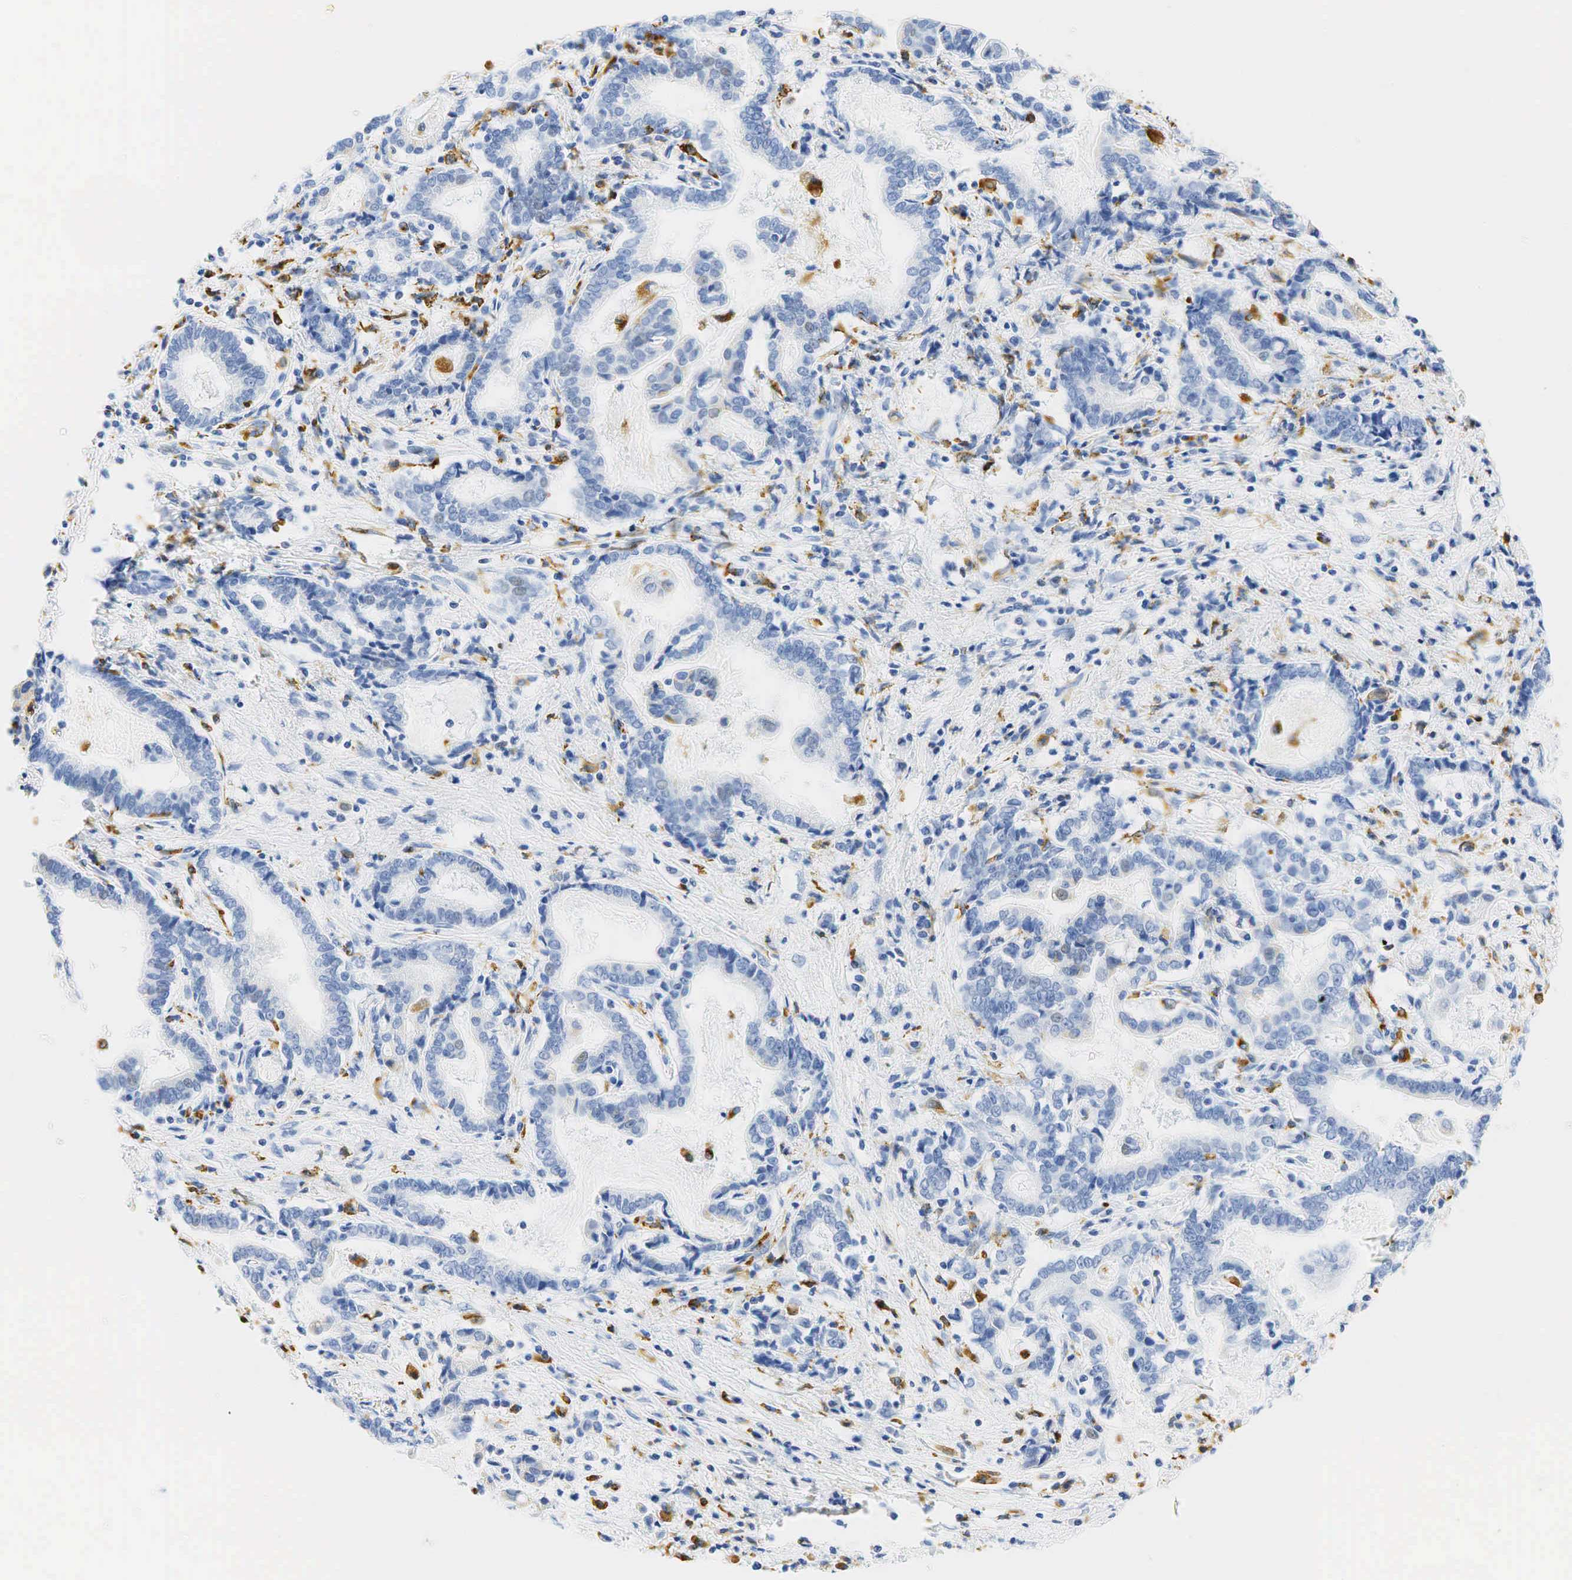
{"staining": {"intensity": "negative", "quantity": "none", "location": "none"}, "tissue": "liver cancer", "cell_type": "Tumor cells", "image_type": "cancer", "snomed": [{"axis": "morphology", "description": "Cholangiocarcinoma"}, {"axis": "topography", "description": "Liver"}], "caption": "Immunohistochemical staining of human liver cancer shows no significant expression in tumor cells.", "gene": "CD68", "patient": {"sex": "male", "age": 57}}